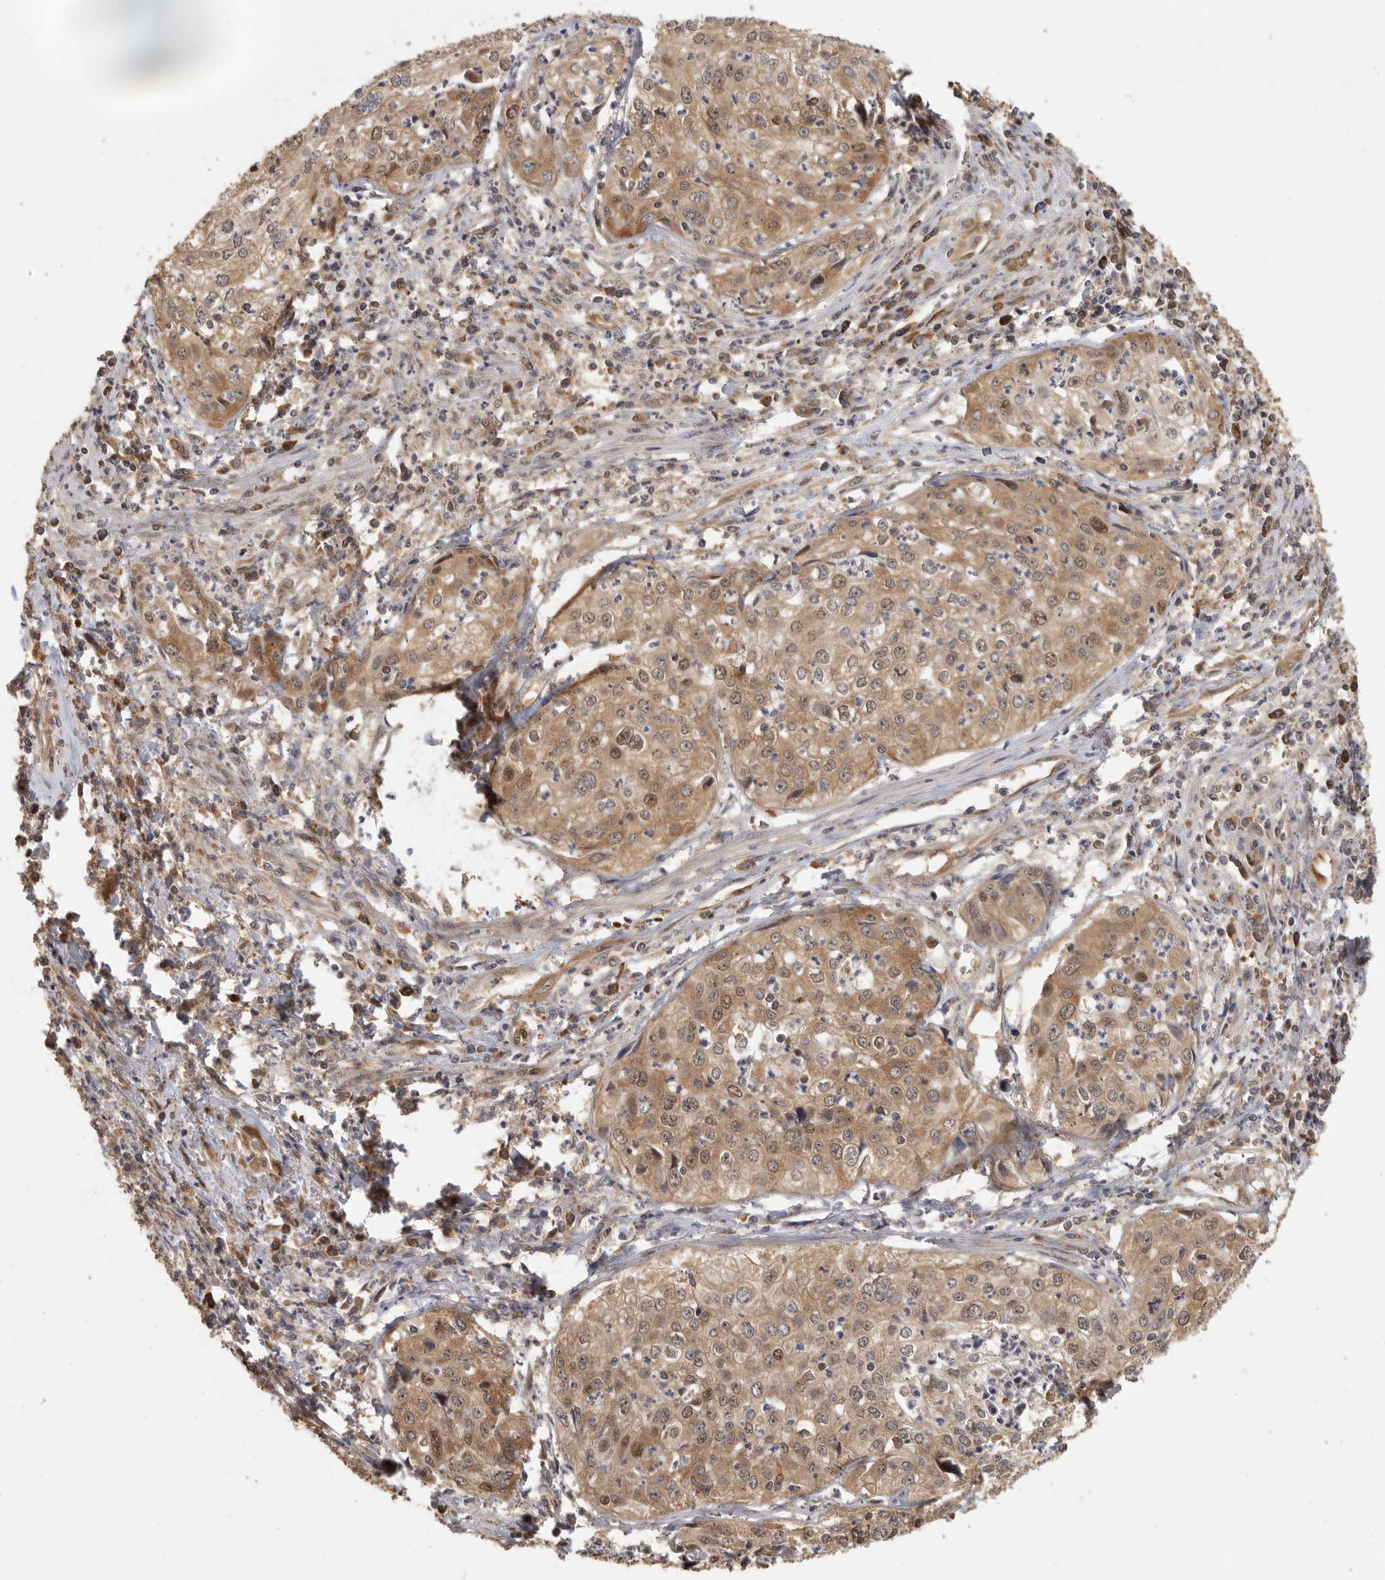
{"staining": {"intensity": "moderate", "quantity": ">75%", "location": "cytoplasmic/membranous,nuclear"}, "tissue": "cervical cancer", "cell_type": "Tumor cells", "image_type": "cancer", "snomed": [{"axis": "morphology", "description": "Squamous cell carcinoma, NOS"}, {"axis": "topography", "description": "Cervix"}], "caption": "A brown stain highlights moderate cytoplasmic/membranous and nuclear expression of a protein in cervical squamous cell carcinoma tumor cells.", "gene": "CCT8", "patient": {"sex": "female", "age": 31}}